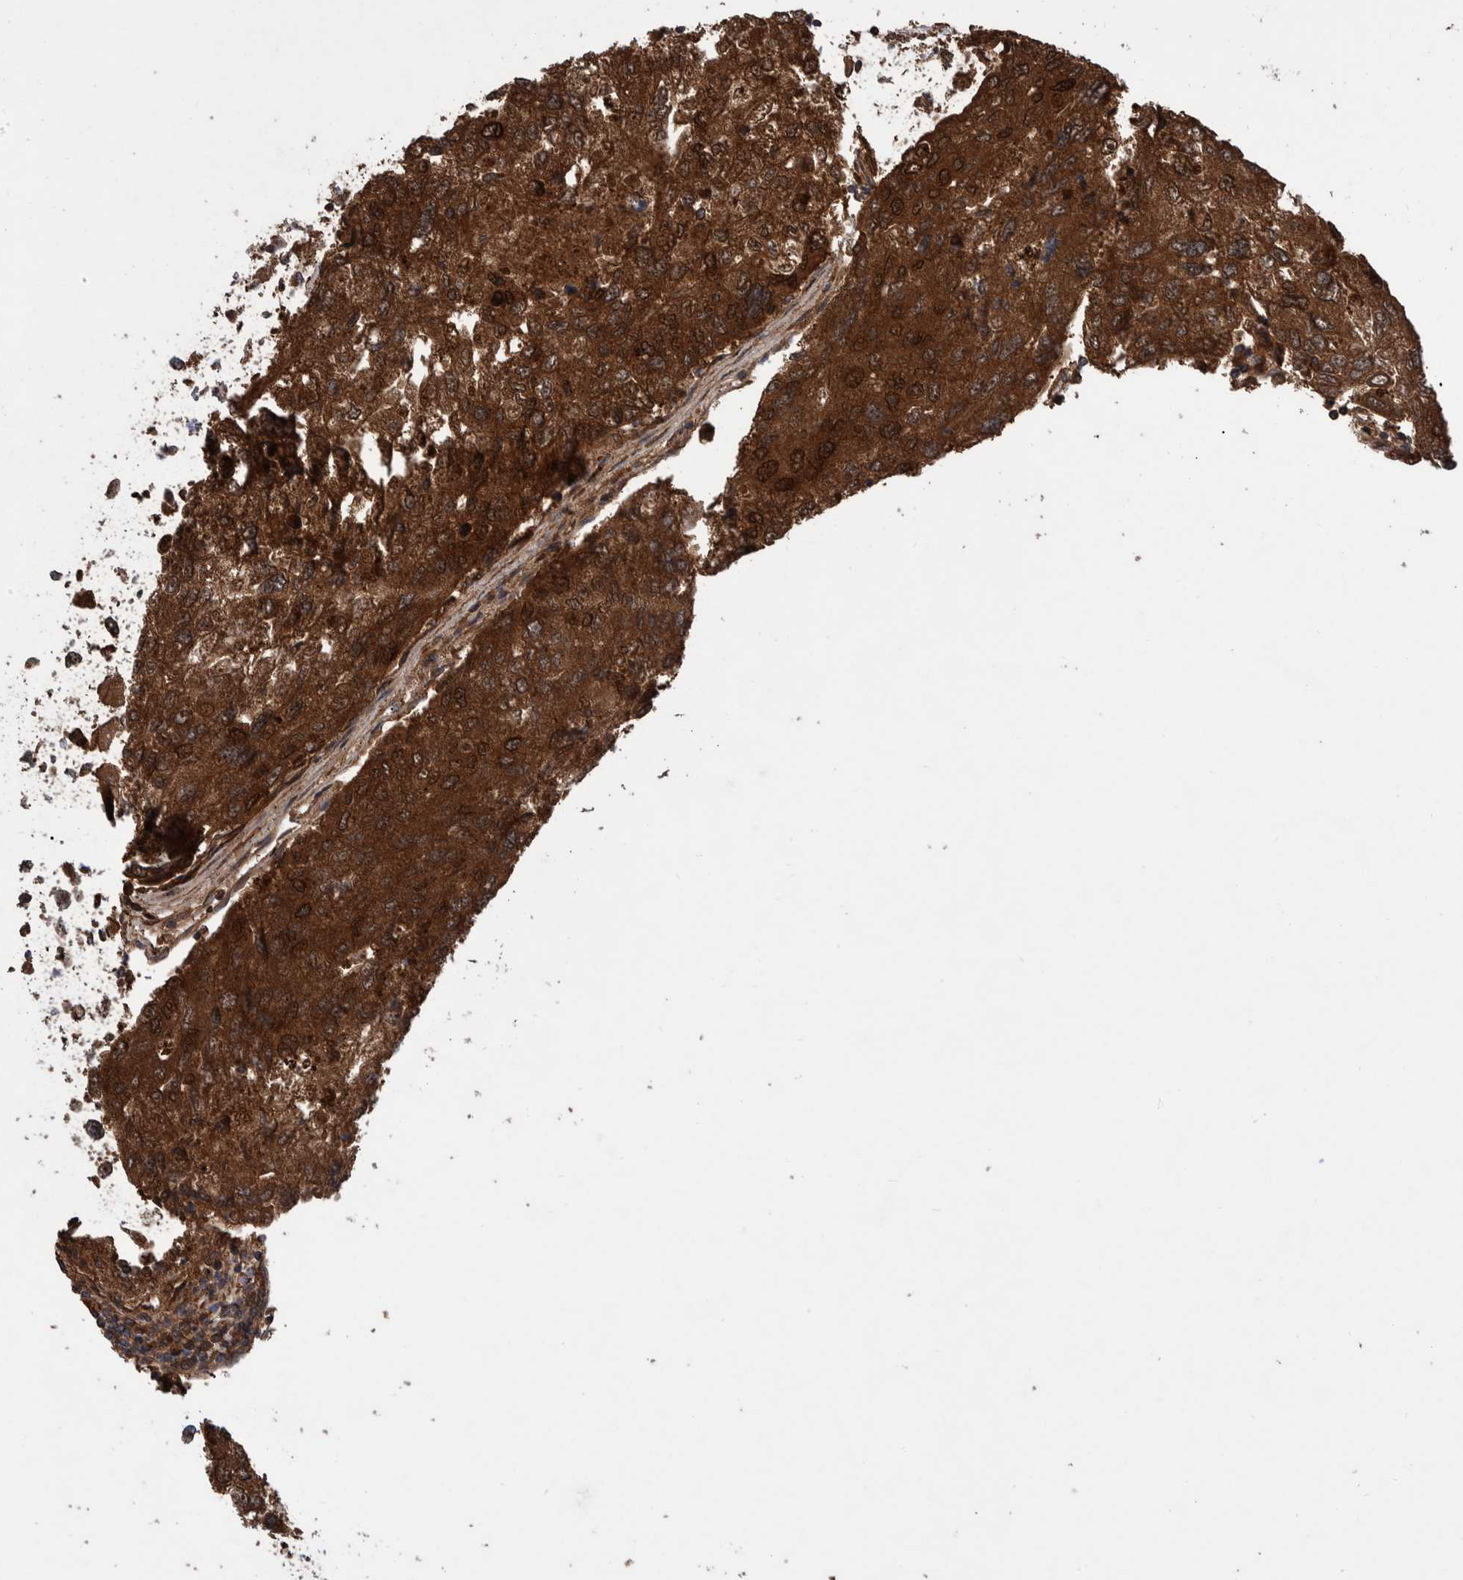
{"staining": {"intensity": "strong", "quantity": ">75%", "location": "cytoplasmic/membranous"}, "tissue": "urothelial cancer", "cell_type": "Tumor cells", "image_type": "cancer", "snomed": [{"axis": "morphology", "description": "Urothelial carcinoma, High grade"}, {"axis": "topography", "description": "Lymph node"}, {"axis": "topography", "description": "Urinary bladder"}], "caption": "An IHC photomicrograph of neoplastic tissue is shown. Protein staining in brown highlights strong cytoplasmic/membranous positivity in urothelial cancer within tumor cells. The protein is stained brown, and the nuclei are stained in blue (DAB IHC with brightfield microscopy, high magnification).", "gene": "VBP1", "patient": {"sex": "male", "age": 51}}